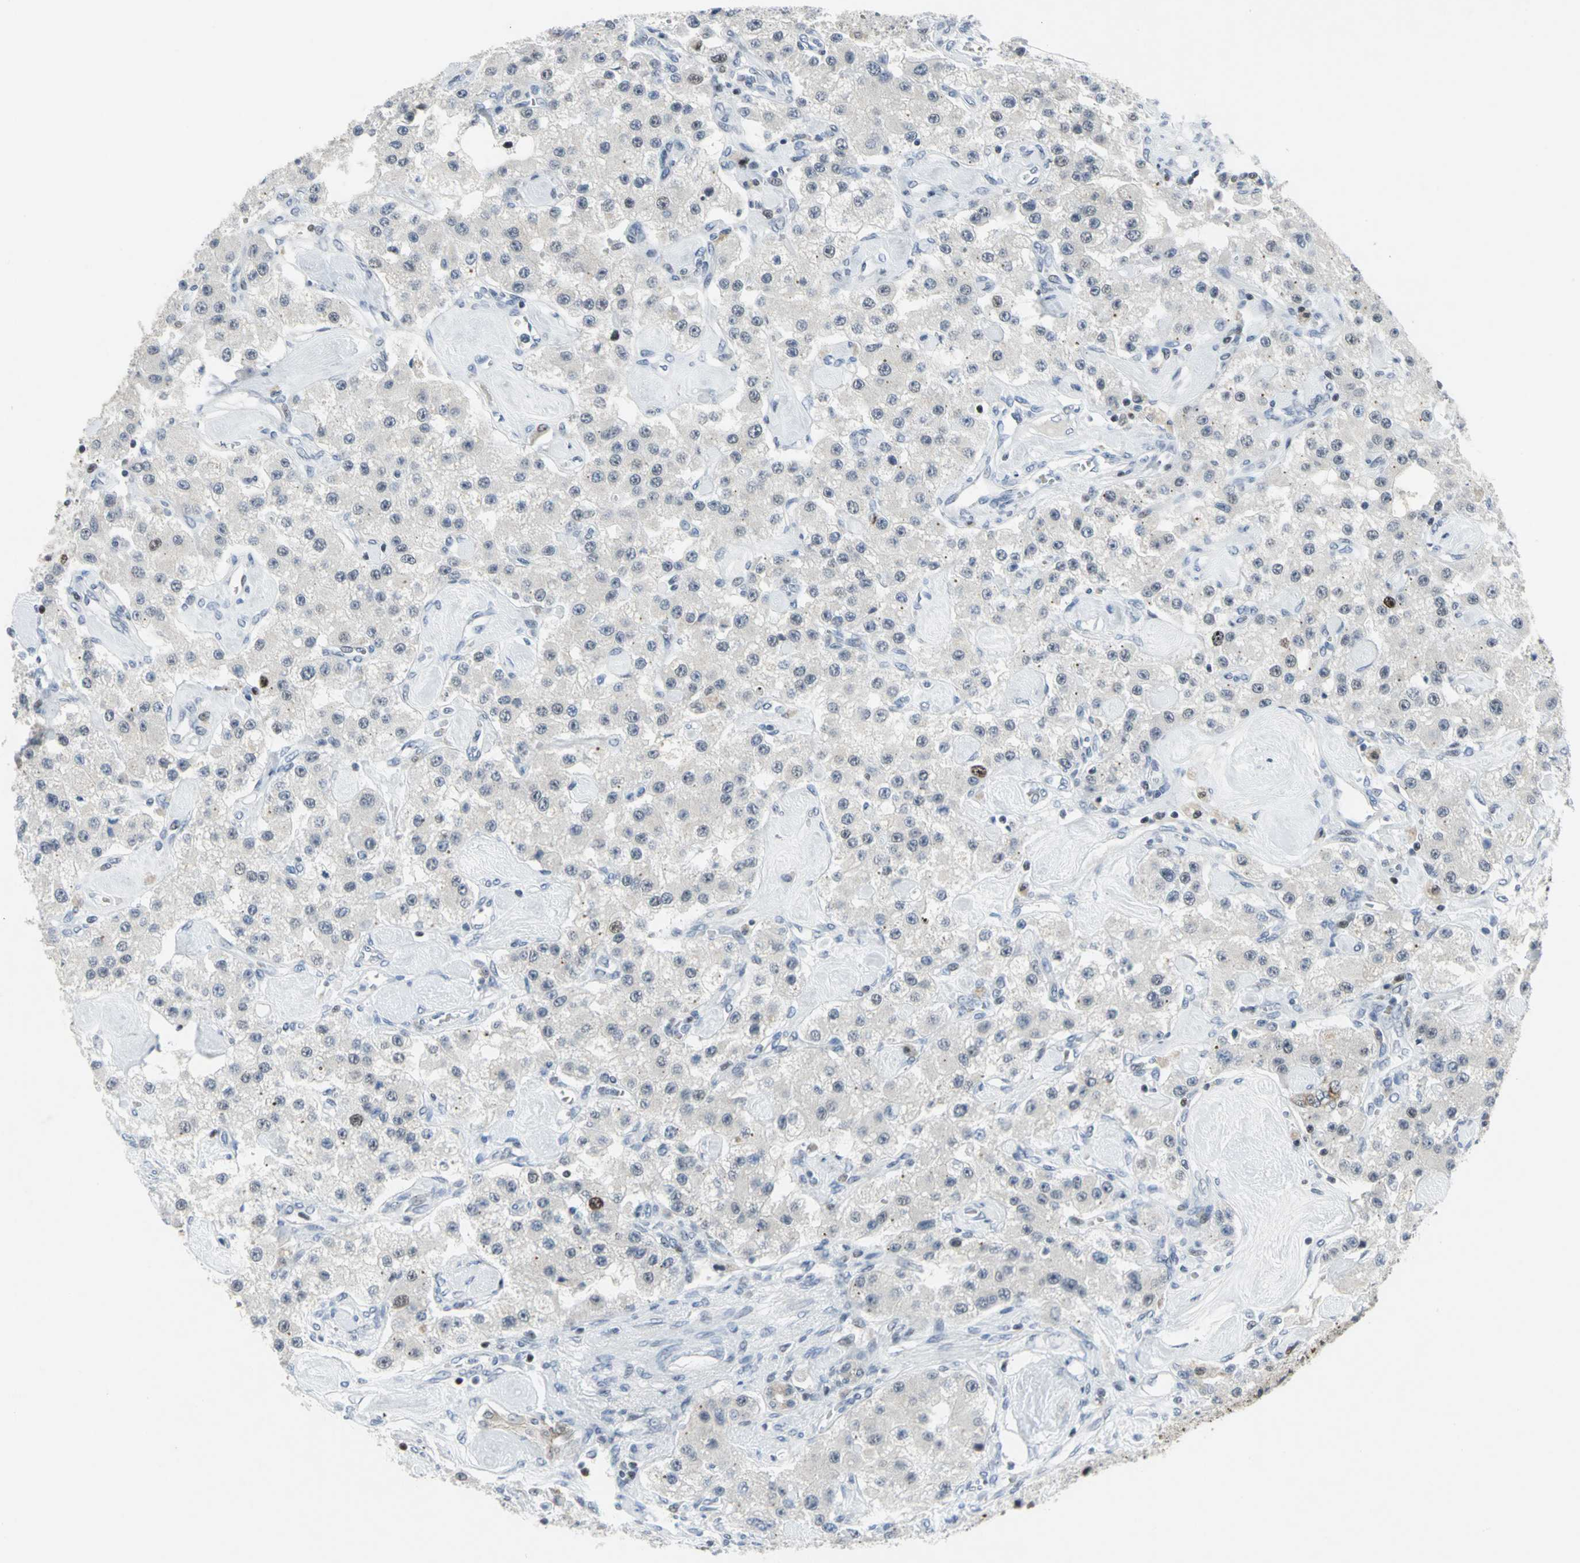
{"staining": {"intensity": "moderate", "quantity": "<25%", "location": "nuclear"}, "tissue": "carcinoid", "cell_type": "Tumor cells", "image_type": "cancer", "snomed": [{"axis": "morphology", "description": "Carcinoid, malignant, NOS"}, {"axis": "topography", "description": "Pancreas"}], "caption": "Immunohistochemistry (DAB (3,3'-diaminobenzidine)) staining of human carcinoid reveals moderate nuclear protein expression in approximately <25% of tumor cells.", "gene": "RPA1", "patient": {"sex": "male", "age": 41}}